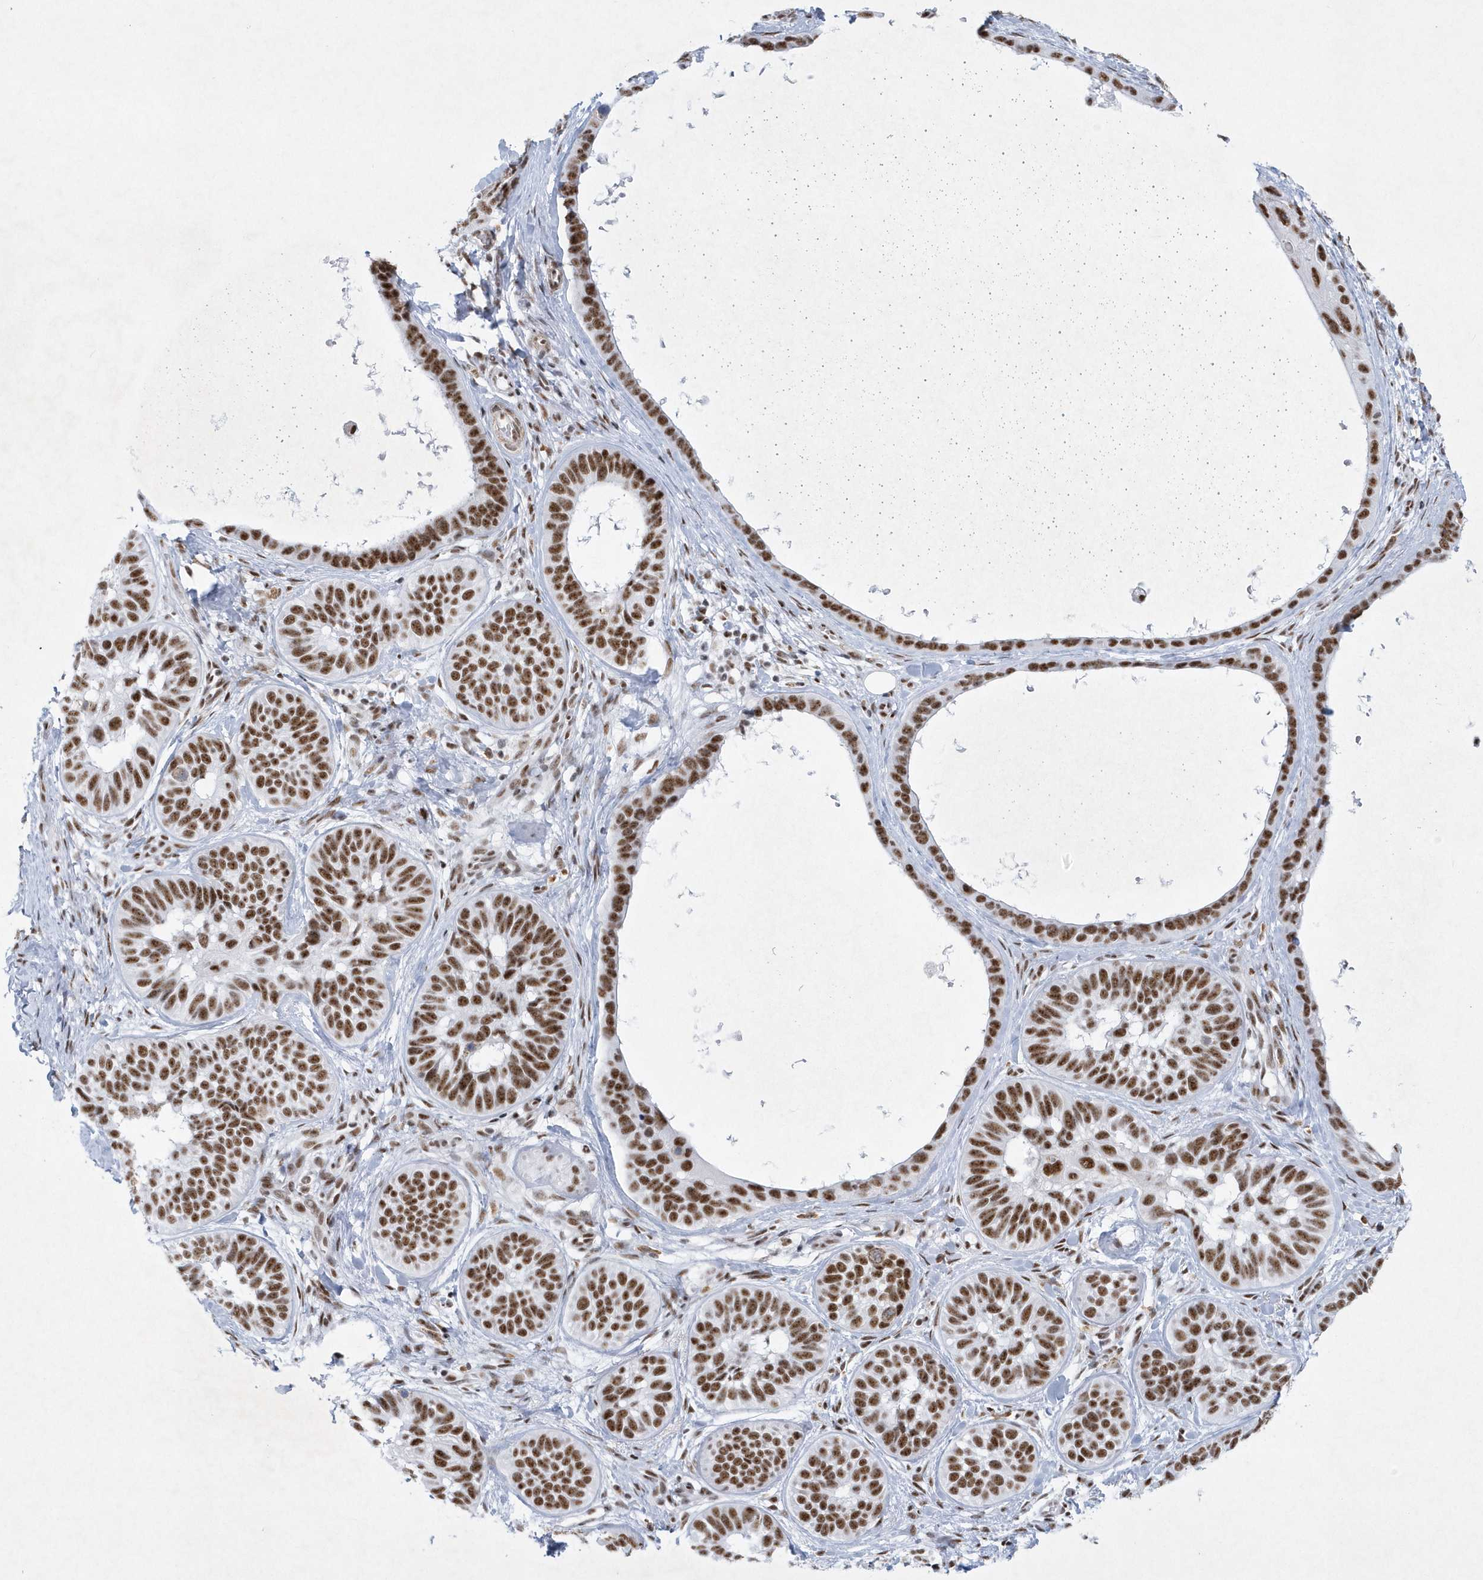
{"staining": {"intensity": "moderate", "quantity": ">75%", "location": "nuclear"}, "tissue": "skin cancer", "cell_type": "Tumor cells", "image_type": "cancer", "snomed": [{"axis": "morphology", "description": "Basal cell carcinoma"}, {"axis": "topography", "description": "Skin"}], "caption": "Skin cancer (basal cell carcinoma) stained for a protein (brown) reveals moderate nuclear positive positivity in approximately >75% of tumor cells.", "gene": "DCLRE1A", "patient": {"sex": "male", "age": 62}}